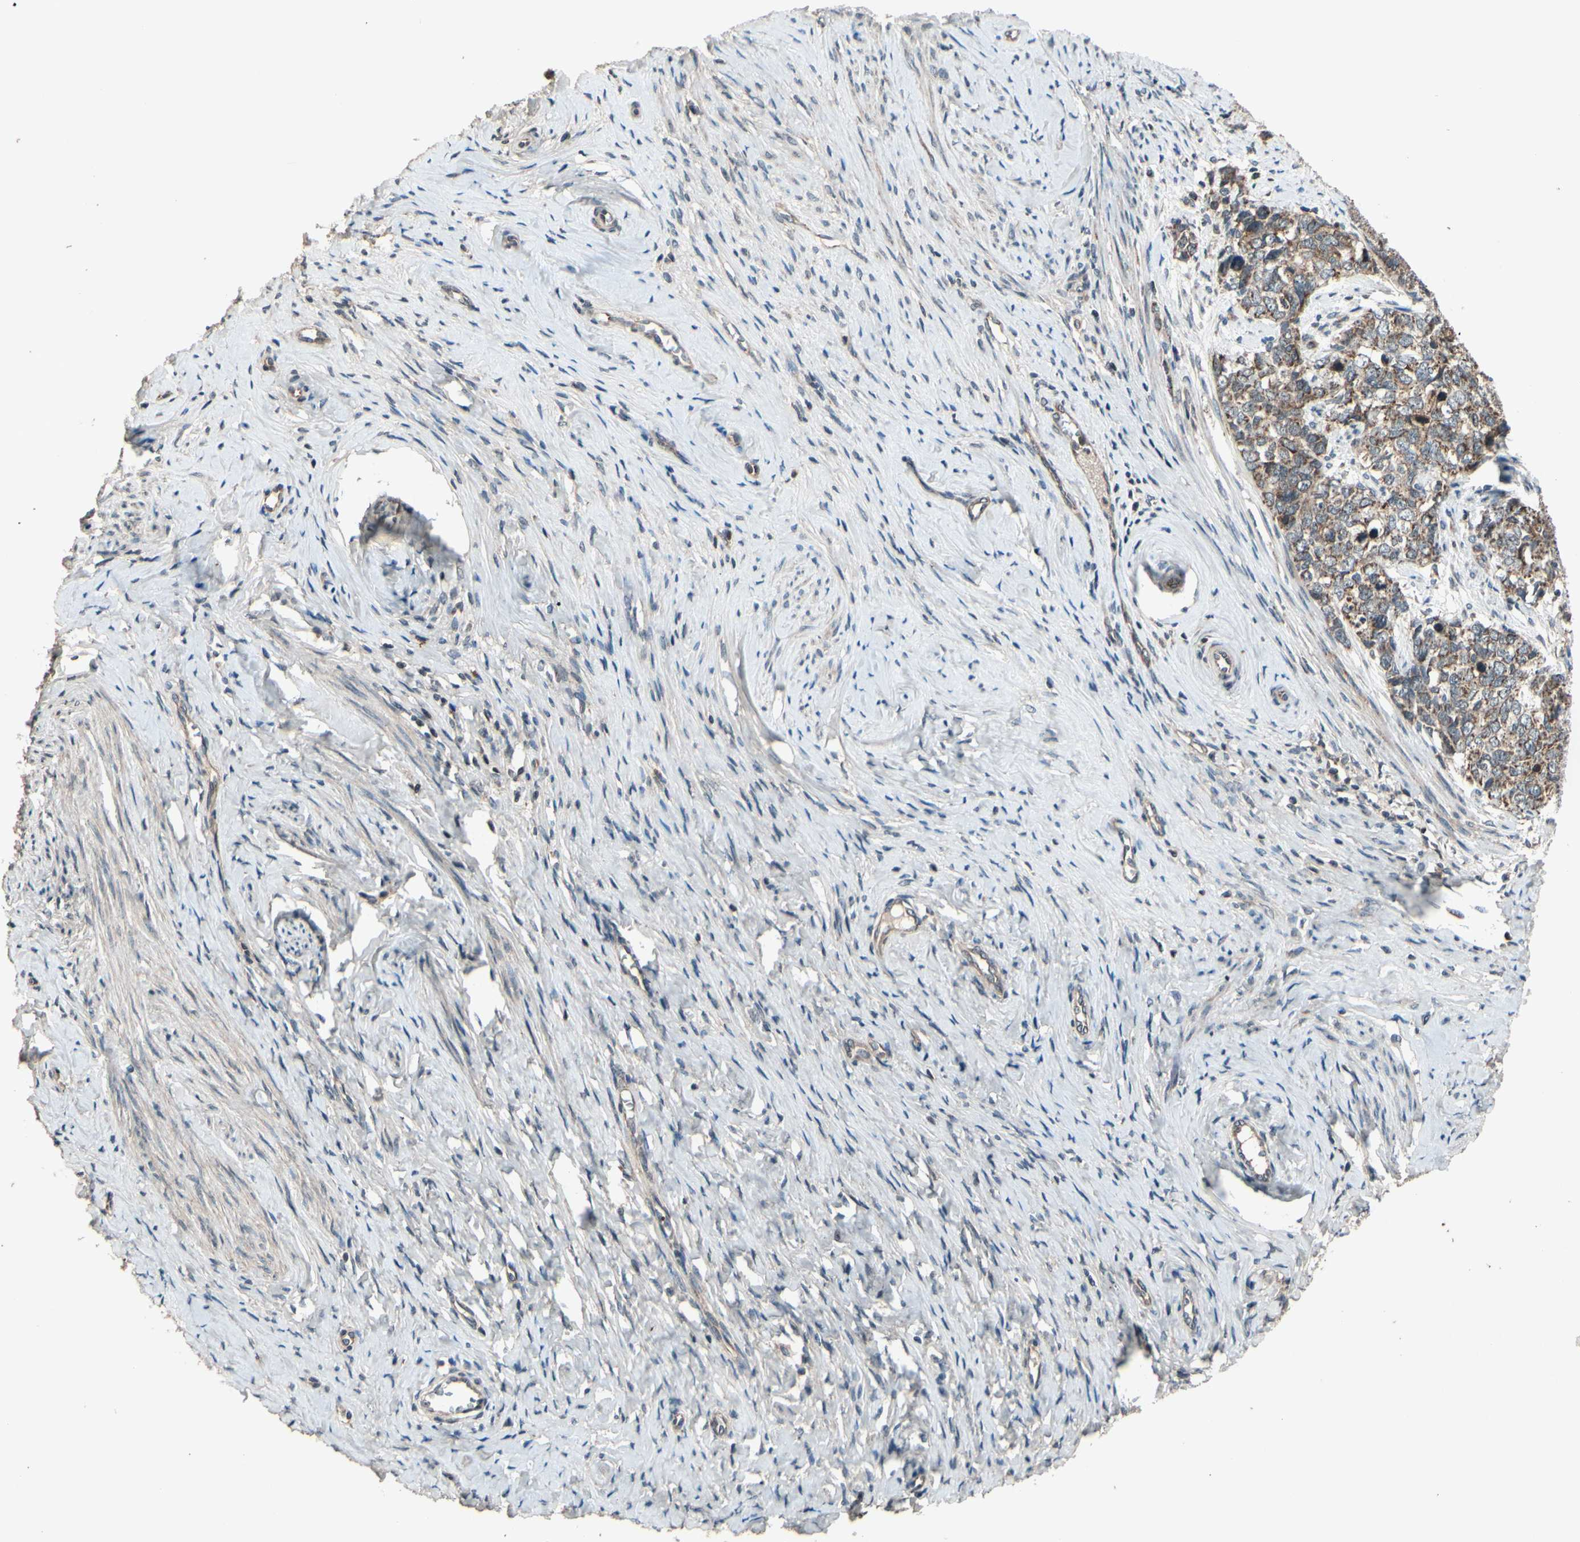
{"staining": {"intensity": "weak", "quantity": ">75%", "location": "cytoplasmic/membranous"}, "tissue": "cervical cancer", "cell_type": "Tumor cells", "image_type": "cancer", "snomed": [{"axis": "morphology", "description": "Squamous cell carcinoma, NOS"}, {"axis": "topography", "description": "Cervix"}], "caption": "Immunohistochemistry micrograph of human cervical cancer stained for a protein (brown), which reveals low levels of weak cytoplasmic/membranous positivity in about >75% of tumor cells.", "gene": "MBTPS2", "patient": {"sex": "female", "age": 63}}